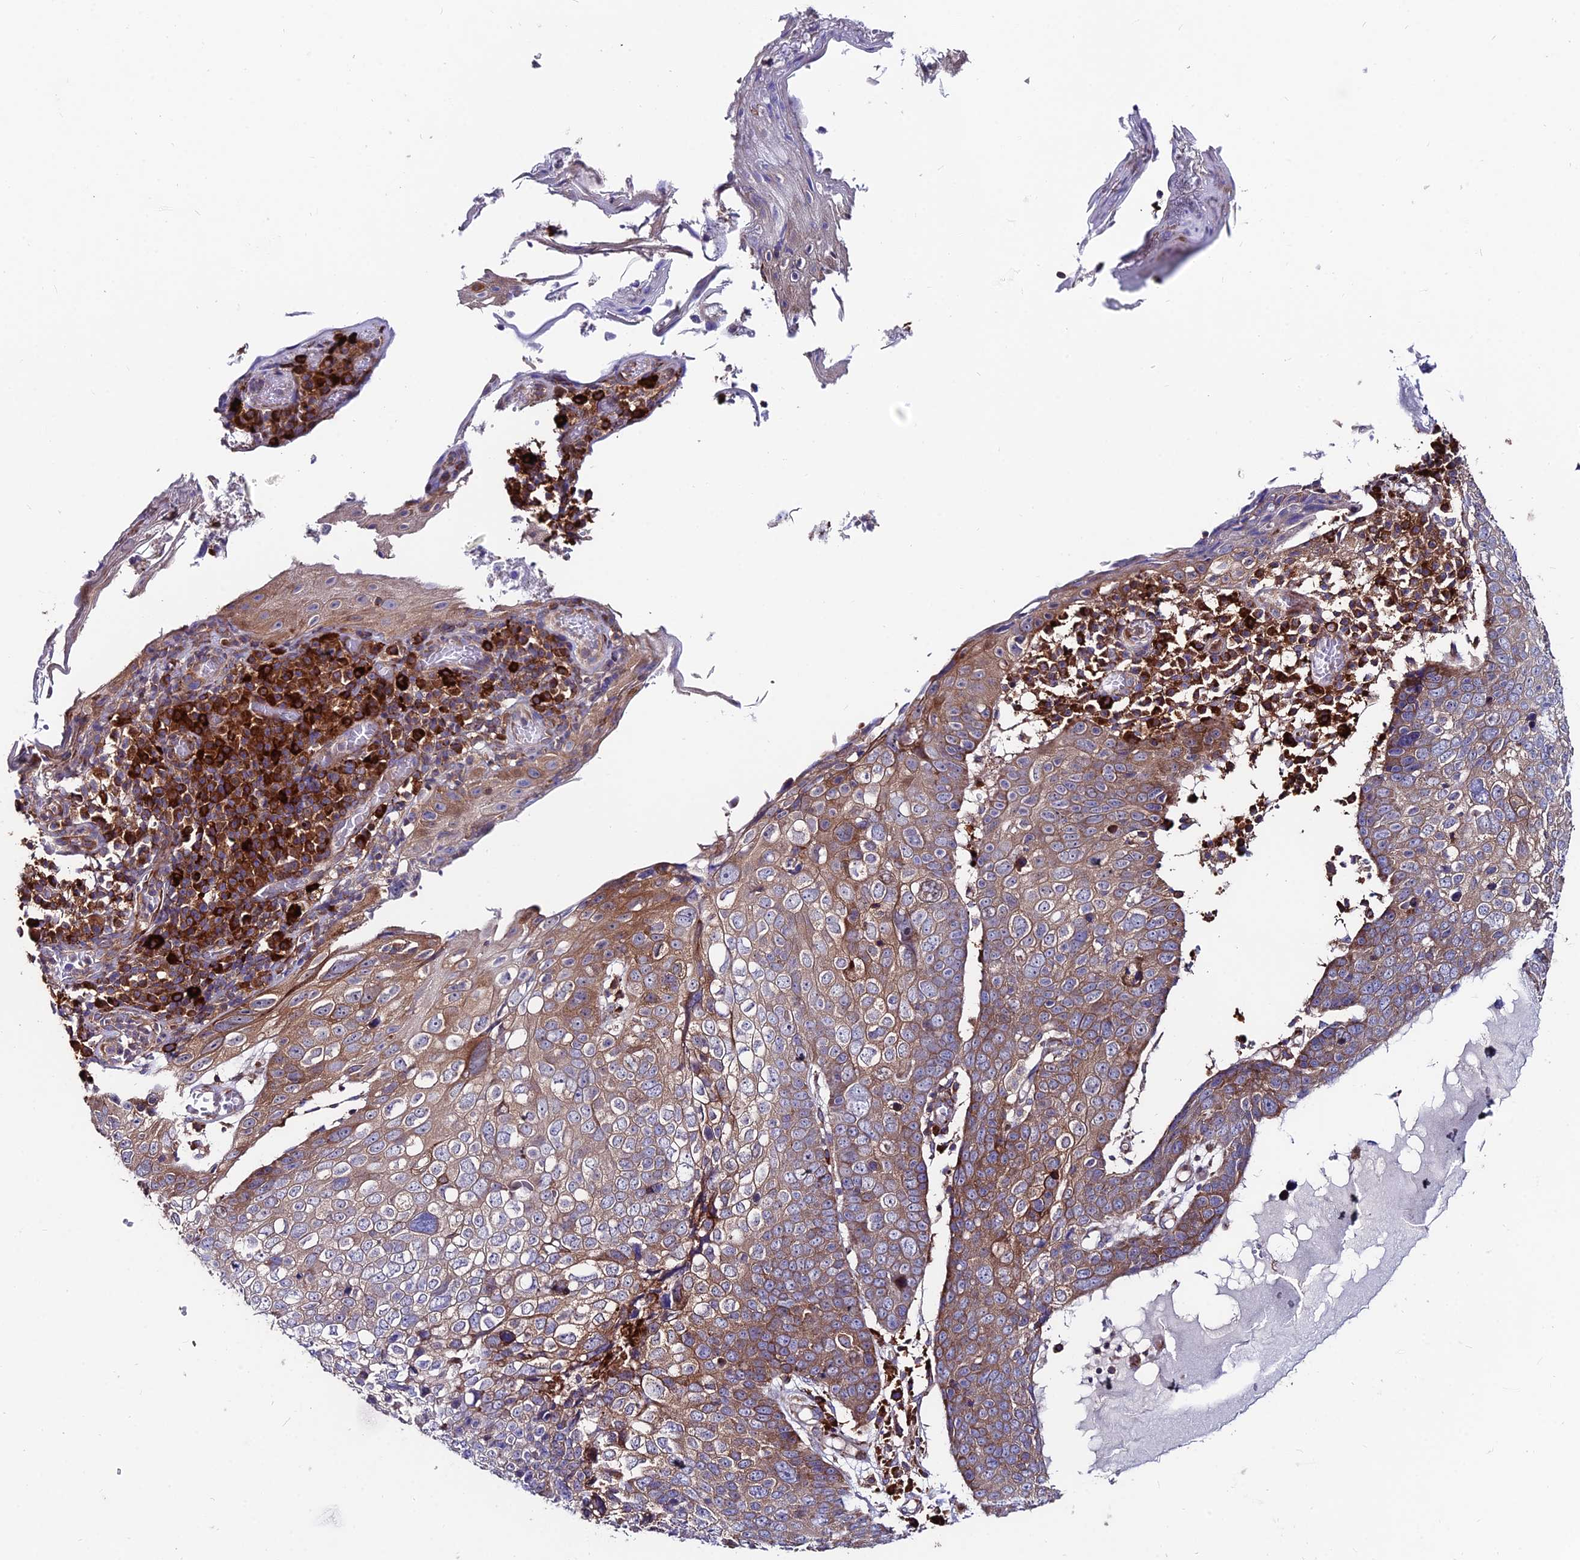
{"staining": {"intensity": "strong", "quantity": "25%-75%", "location": "cytoplasmic/membranous"}, "tissue": "skin cancer", "cell_type": "Tumor cells", "image_type": "cancer", "snomed": [{"axis": "morphology", "description": "Squamous cell carcinoma, NOS"}, {"axis": "topography", "description": "Skin"}], "caption": "This histopathology image displays skin squamous cell carcinoma stained with immunohistochemistry to label a protein in brown. The cytoplasmic/membranous of tumor cells show strong positivity for the protein. Nuclei are counter-stained blue.", "gene": "EIF3K", "patient": {"sex": "male", "age": 71}}